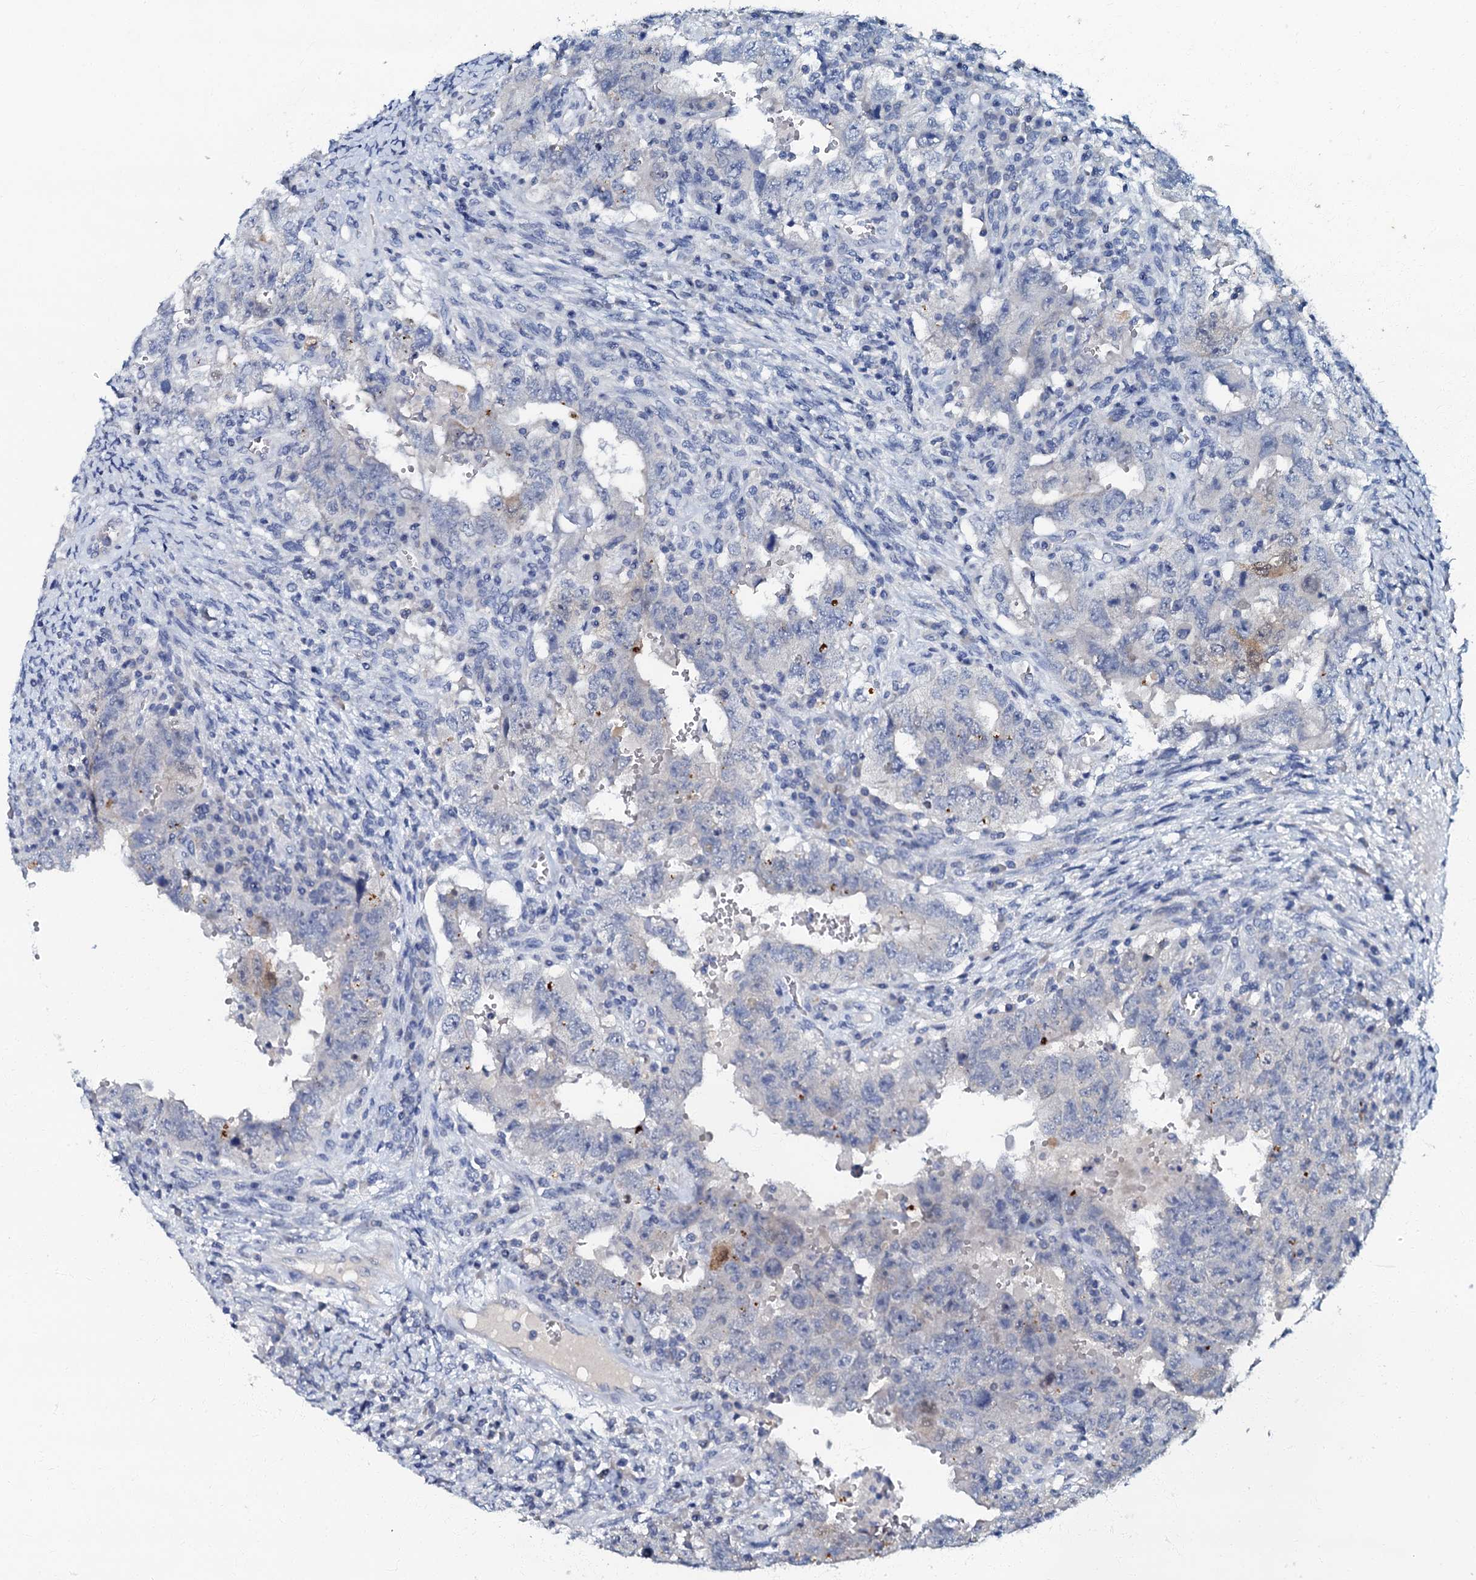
{"staining": {"intensity": "negative", "quantity": "none", "location": "none"}, "tissue": "testis cancer", "cell_type": "Tumor cells", "image_type": "cancer", "snomed": [{"axis": "morphology", "description": "Carcinoma, Embryonal, NOS"}, {"axis": "topography", "description": "Testis"}], "caption": "The immunohistochemistry (IHC) photomicrograph has no significant positivity in tumor cells of embryonal carcinoma (testis) tissue.", "gene": "OLAH", "patient": {"sex": "male", "age": 26}}